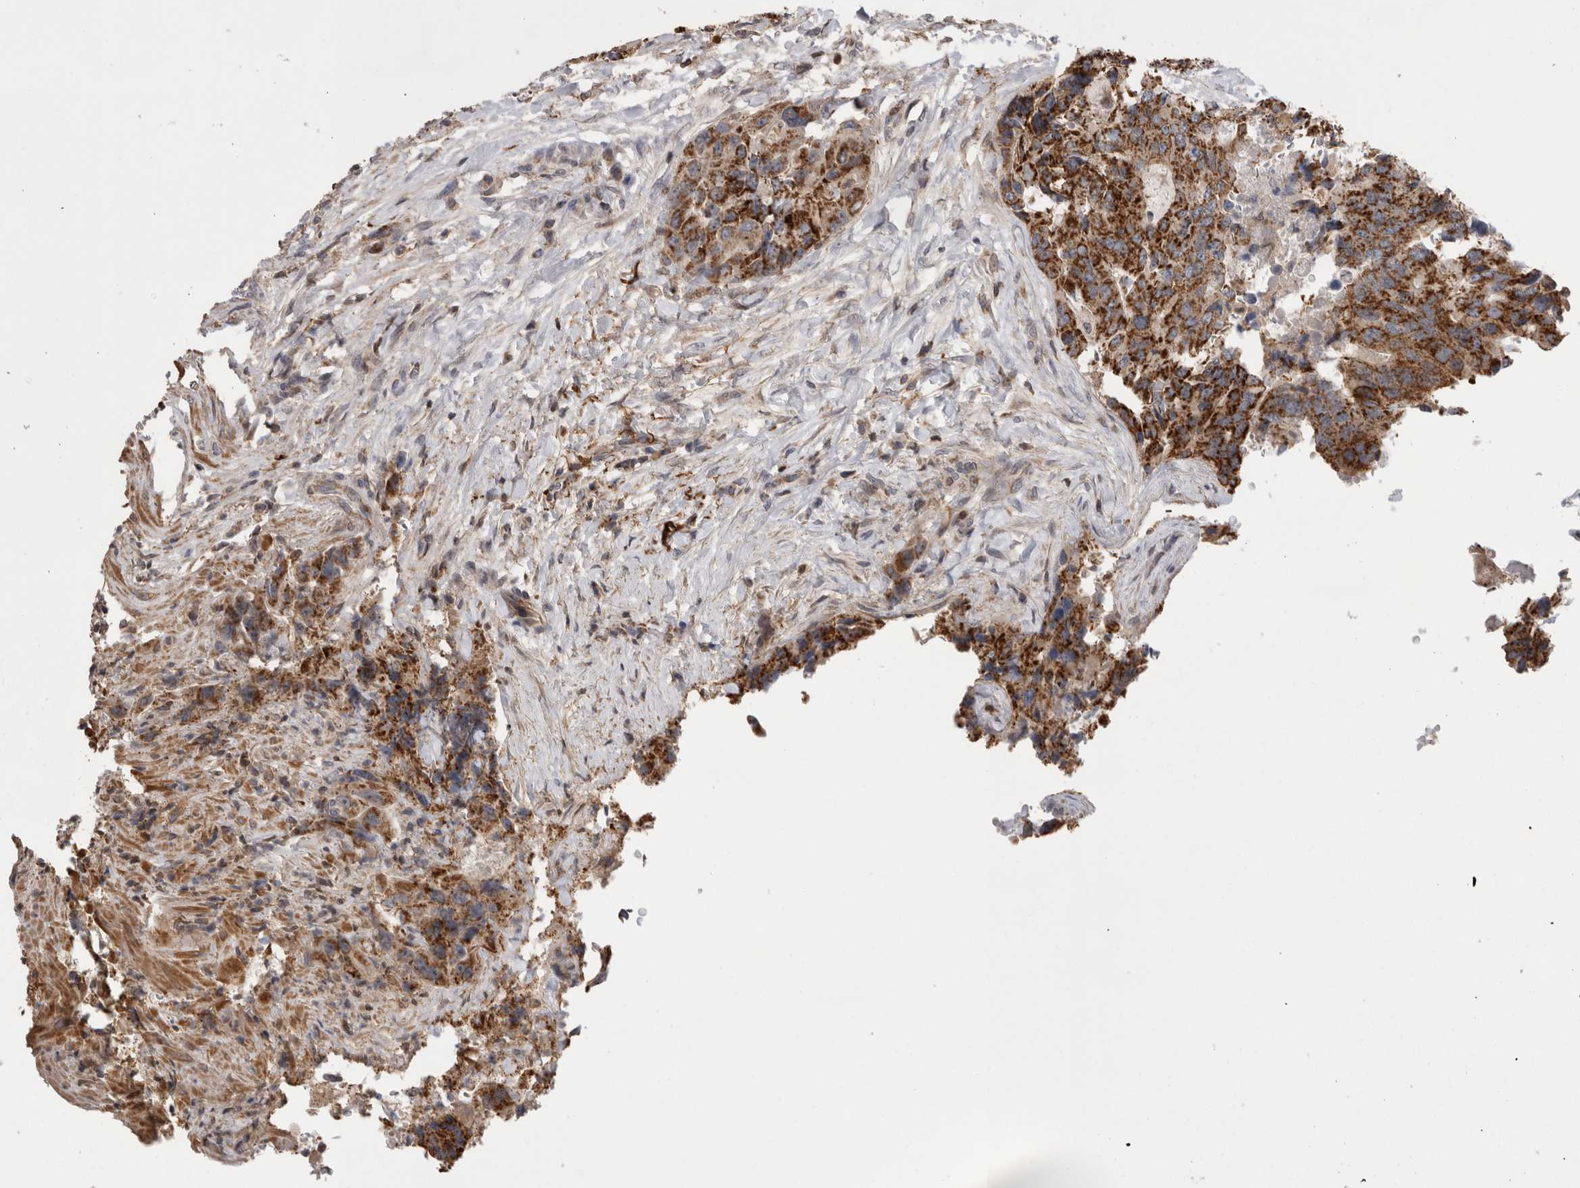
{"staining": {"intensity": "strong", "quantity": ">75%", "location": "cytoplasmic/membranous"}, "tissue": "colorectal cancer", "cell_type": "Tumor cells", "image_type": "cancer", "snomed": [{"axis": "morphology", "description": "Adenocarcinoma, NOS"}, {"axis": "topography", "description": "Colon"}], "caption": "Immunohistochemistry image of colorectal adenocarcinoma stained for a protein (brown), which shows high levels of strong cytoplasmic/membranous positivity in approximately >75% of tumor cells.", "gene": "DARS2", "patient": {"sex": "male", "age": 71}}